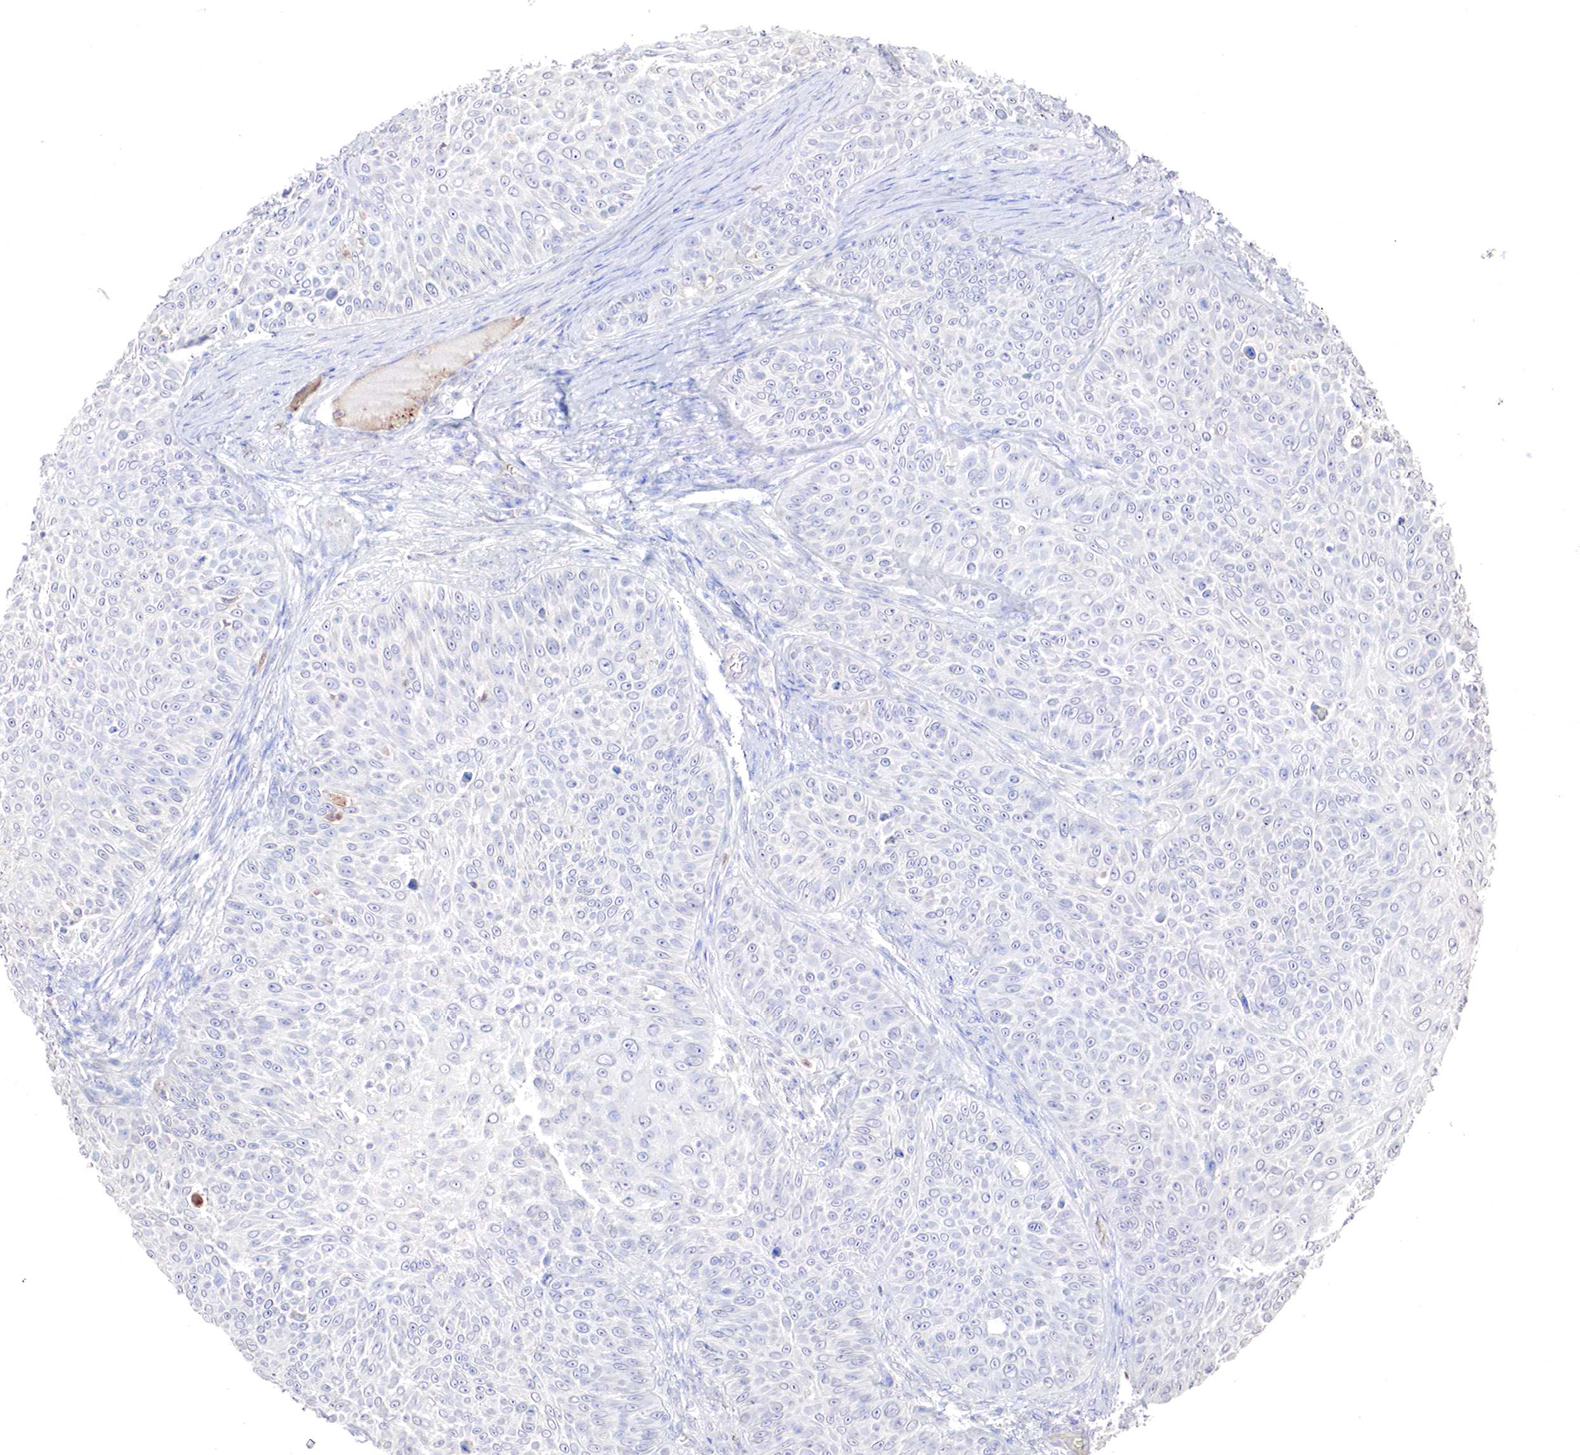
{"staining": {"intensity": "negative", "quantity": "none", "location": "none"}, "tissue": "skin cancer", "cell_type": "Tumor cells", "image_type": "cancer", "snomed": [{"axis": "morphology", "description": "Squamous cell carcinoma, NOS"}, {"axis": "topography", "description": "Skin"}], "caption": "Immunohistochemical staining of human skin squamous cell carcinoma demonstrates no significant expression in tumor cells. (DAB (3,3'-diaminobenzidine) IHC, high magnification).", "gene": "GATA1", "patient": {"sex": "male", "age": 82}}